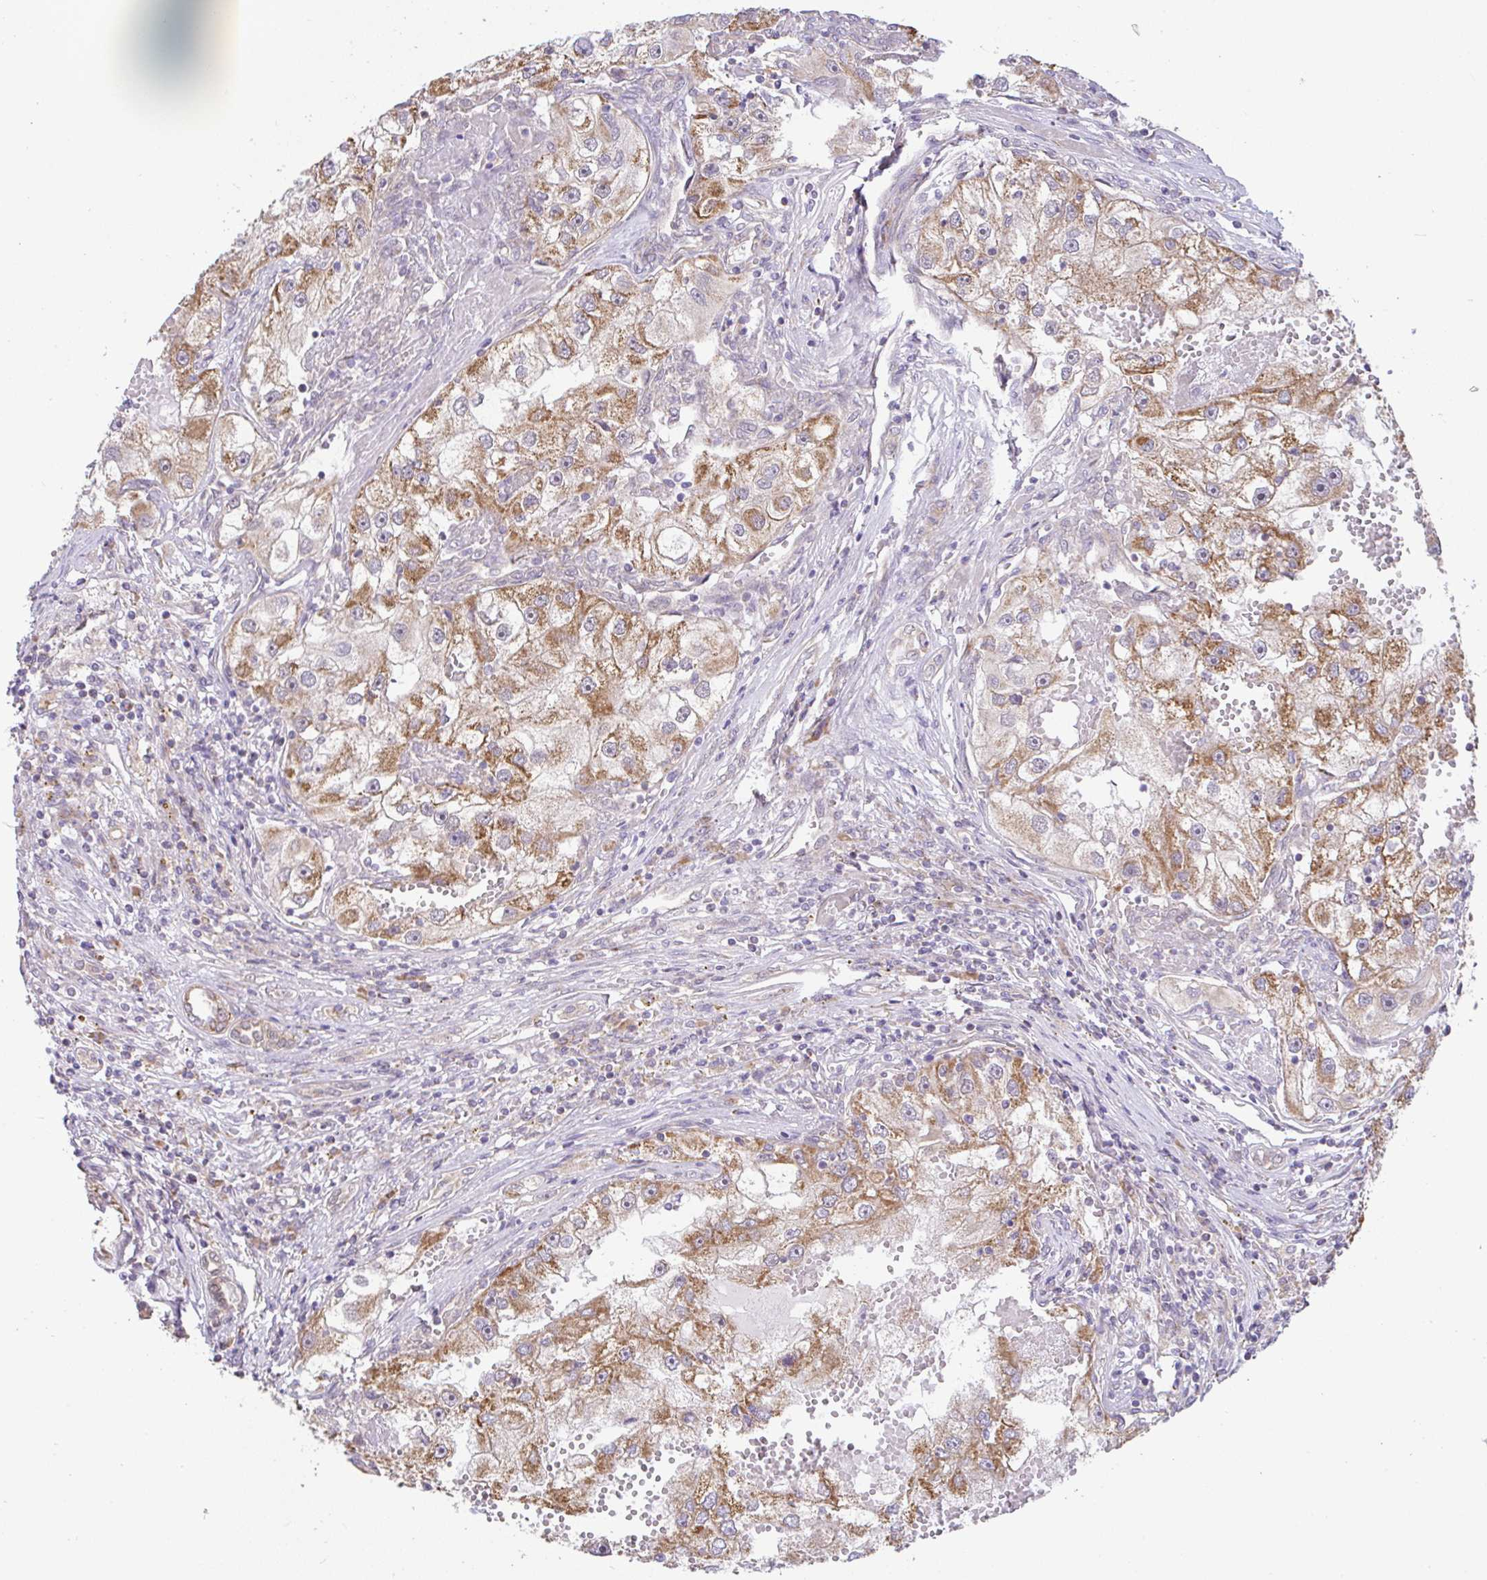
{"staining": {"intensity": "moderate", "quantity": ">75%", "location": "cytoplasmic/membranous"}, "tissue": "renal cancer", "cell_type": "Tumor cells", "image_type": "cancer", "snomed": [{"axis": "morphology", "description": "Adenocarcinoma, NOS"}, {"axis": "topography", "description": "Kidney"}], "caption": "Protein analysis of renal adenocarcinoma tissue shows moderate cytoplasmic/membranous staining in about >75% of tumor cells.", "gene": "DLEU7", "patient": {"sex": "male", "age": 63}}